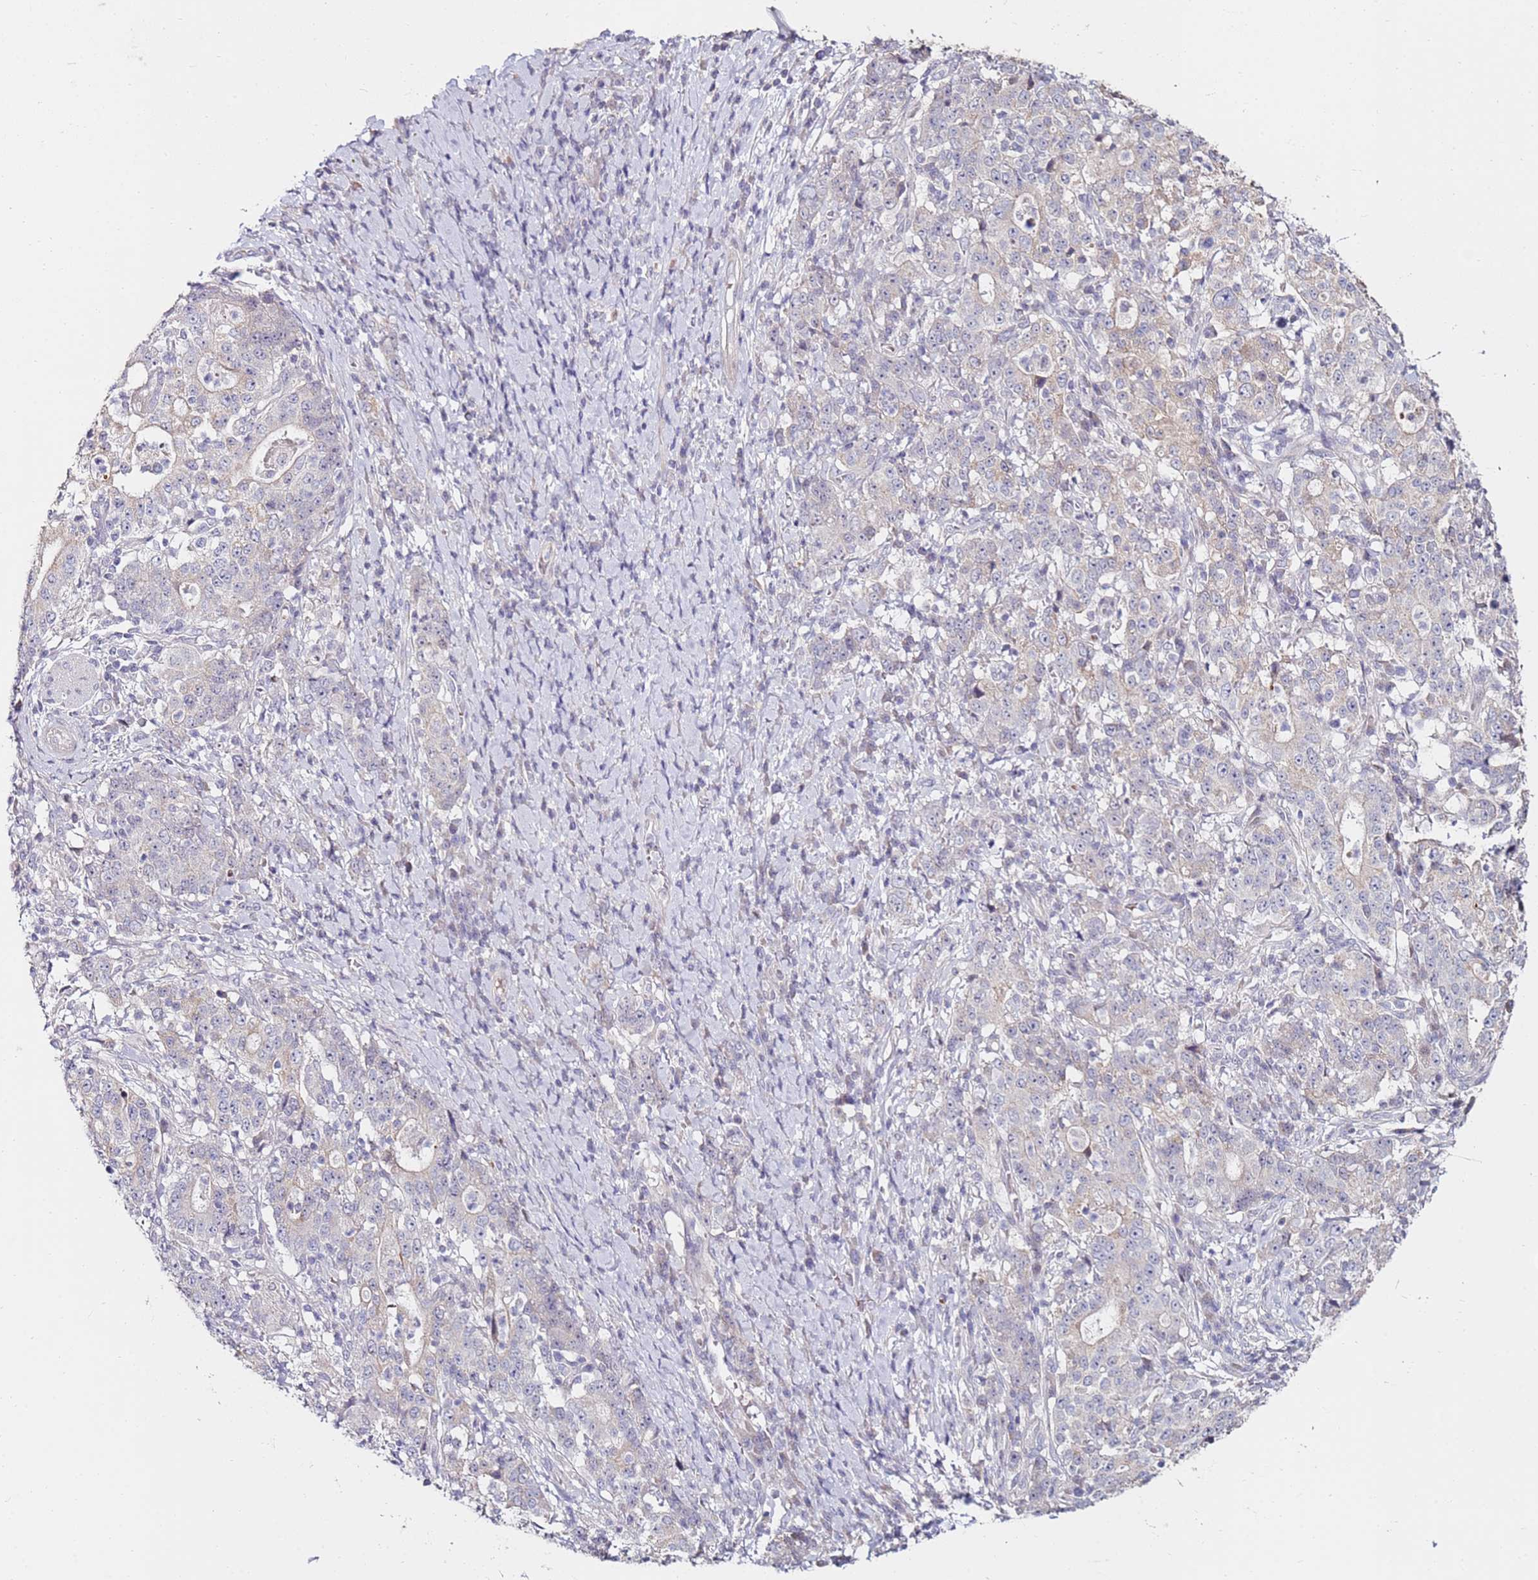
{"staining": {"intensity": "negative", "quantity": "none", "location": "none"}, "tissue": "stomach cancer", "cell_type": "Tumor cells", "image_type": "cancer", "snomed": [{"axis": "morphology", "description": "Normal tissue, NOS"}, {"axis": "morphology", "description": "Adenocarcinoma, NOS"}, {"axis": "topography", "description": "Stomach, upper"}, {"axis": "topography", "description": "Stomach"}], "caption": "An image of stomach cancer stained for a protein displays no brown staining in tumor cells.", "gene": "RARS2", "patient": {"sex": "male", "age": 59}}